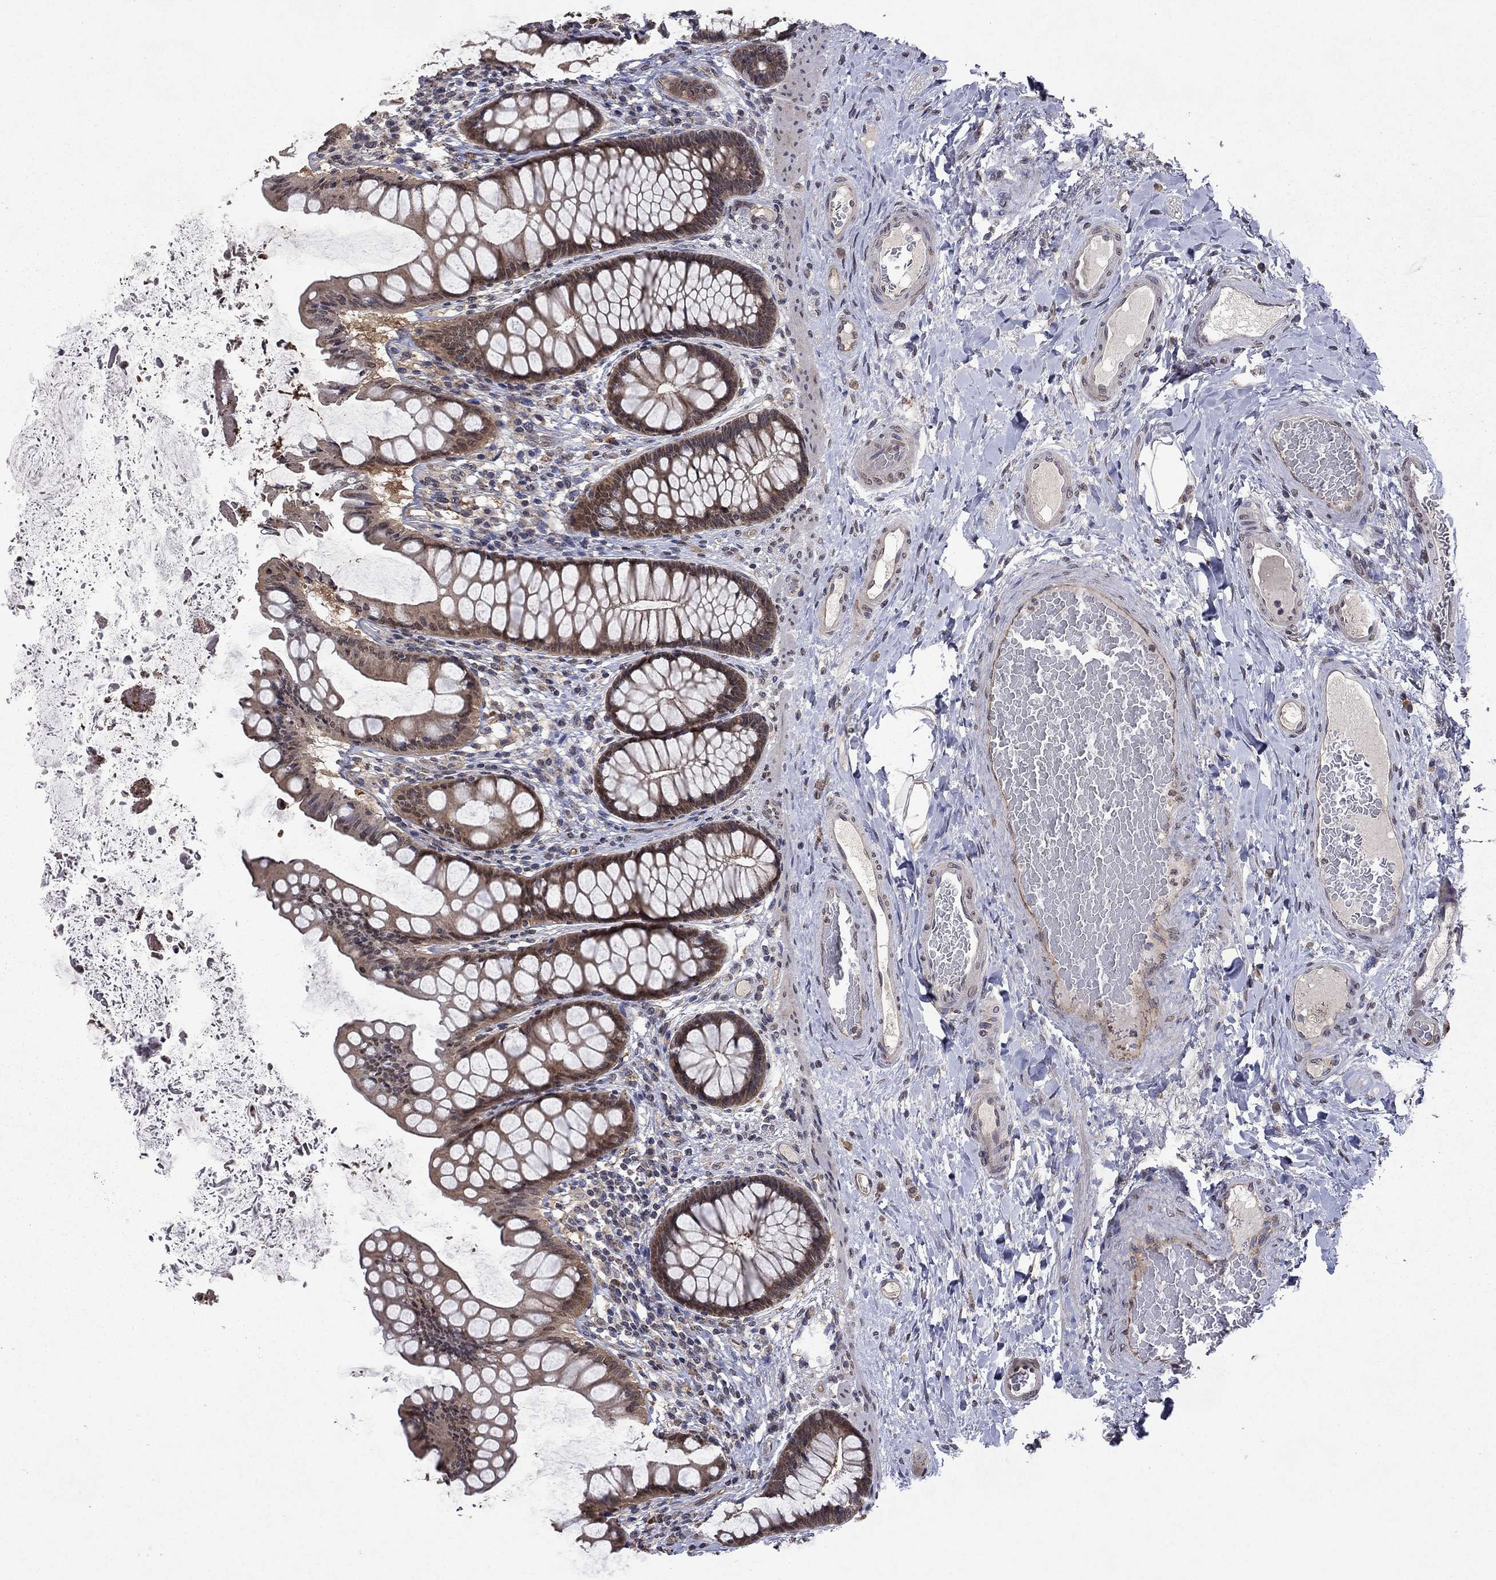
{"staining": {"intensity": "moderate", "quantity": "25%-75%", "location": "nuclear"}, "tissue": "colon", "cell_type": "Endothelial cells", "image_type": "normal", "snomed": [{"axis": "morphology", "description": "Normal tissue, NOS"}, {"axis": "topography", "description": "Colon"}], "caption": "Endothelial cells show medium levels of moderate nuclear positivity in approximately 25%-75% of cells in normal colon.", "gene": "TTC38", "patient": {"sex": "female", "age": 65}}